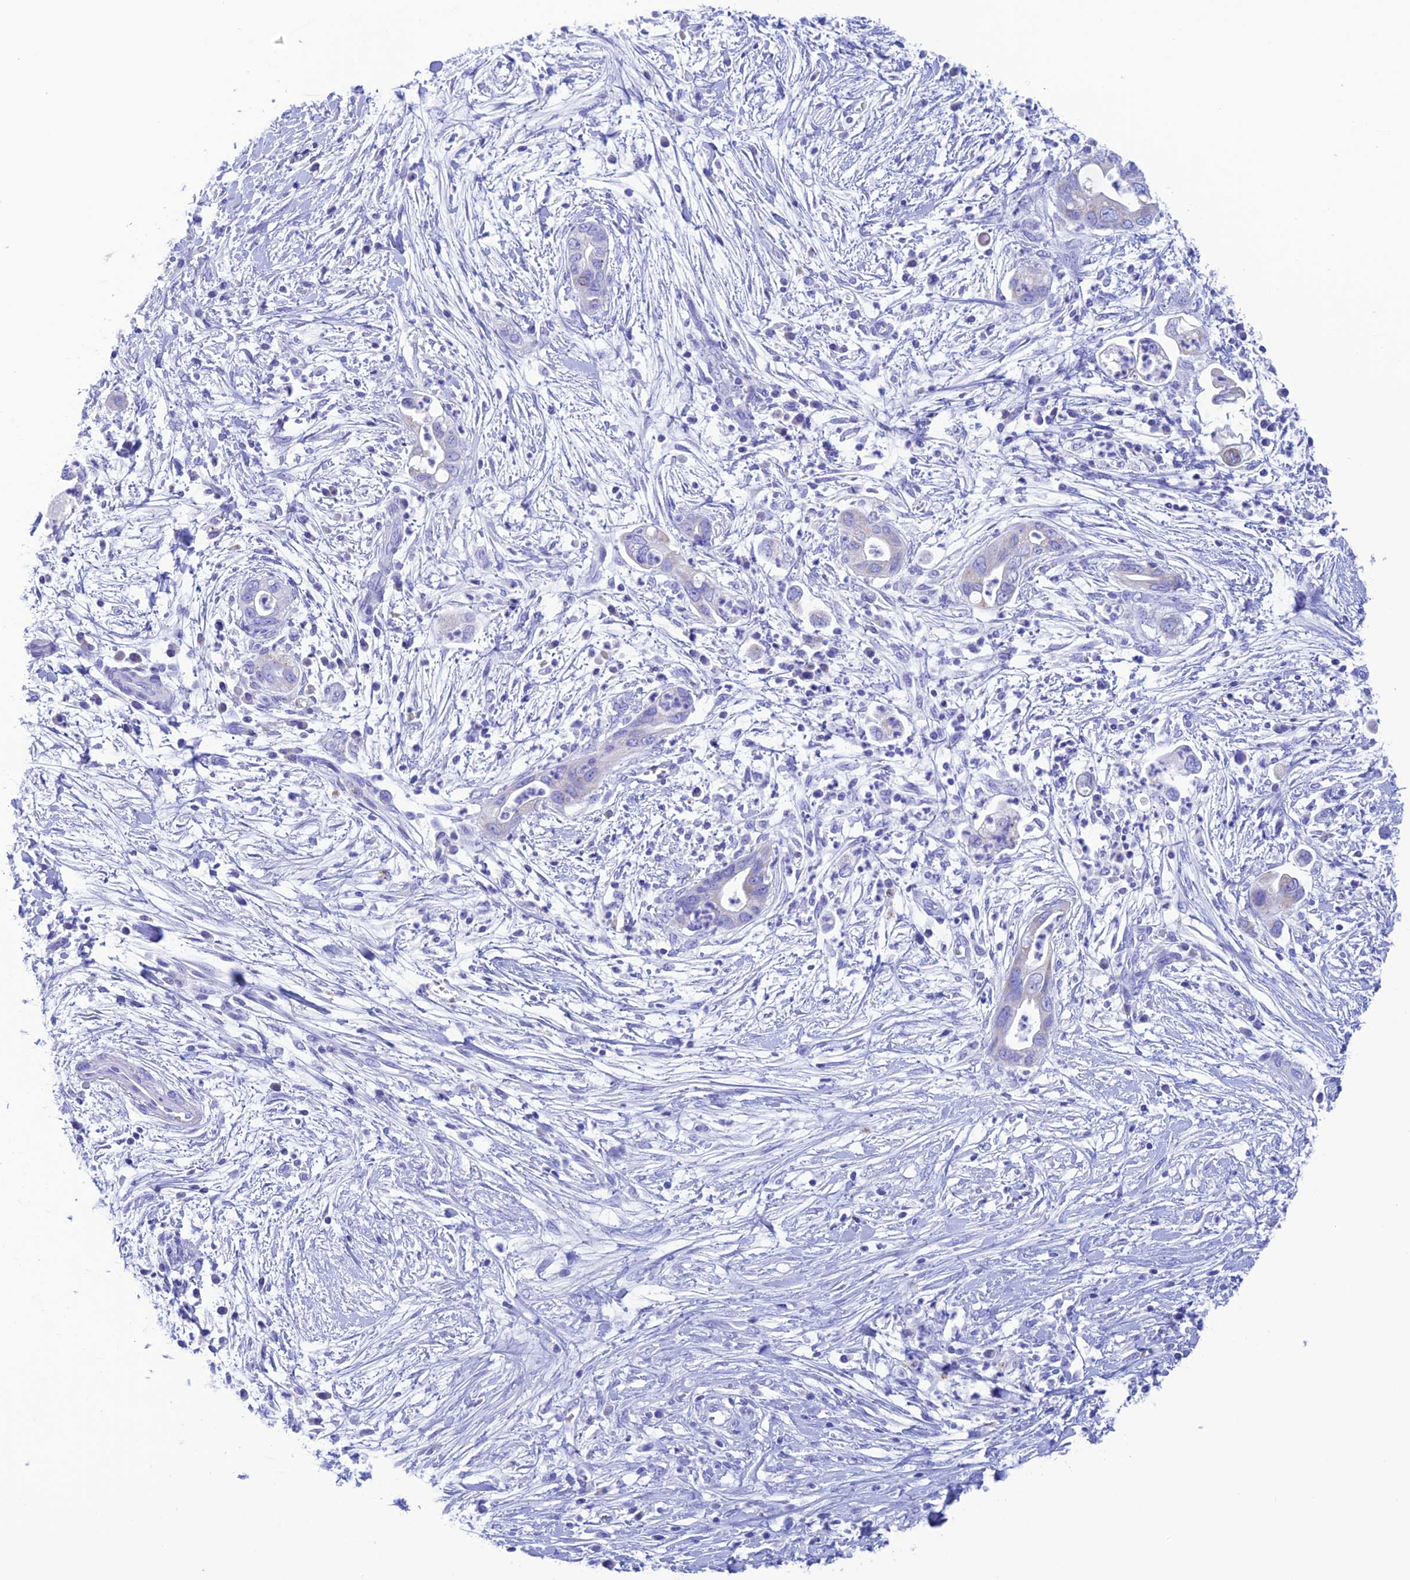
{"staining": {"intensity": "negative", "quantity": "none", "location": "none"}, "tissue": "pancreatic cancer", "cell_type": "Tumor cells", "image_type": "cancer", "snomed": [{"axis": "morphology", "description": "Adenocarcinoma, NOS"}, {"axis": "topography", "description": "Pancreas"}], "caption": "Immunohistochemistry (IHC) of pancreatic cancer exhibits no expression in tumor cells. The staining was performed using DAB to visualize the protein expression in brown, while the nuclei were stained in blue with hematoxylin (Magnification: 20x).", "gene": "NXPE4", "patient": {"sex": "male", "age": 75}}